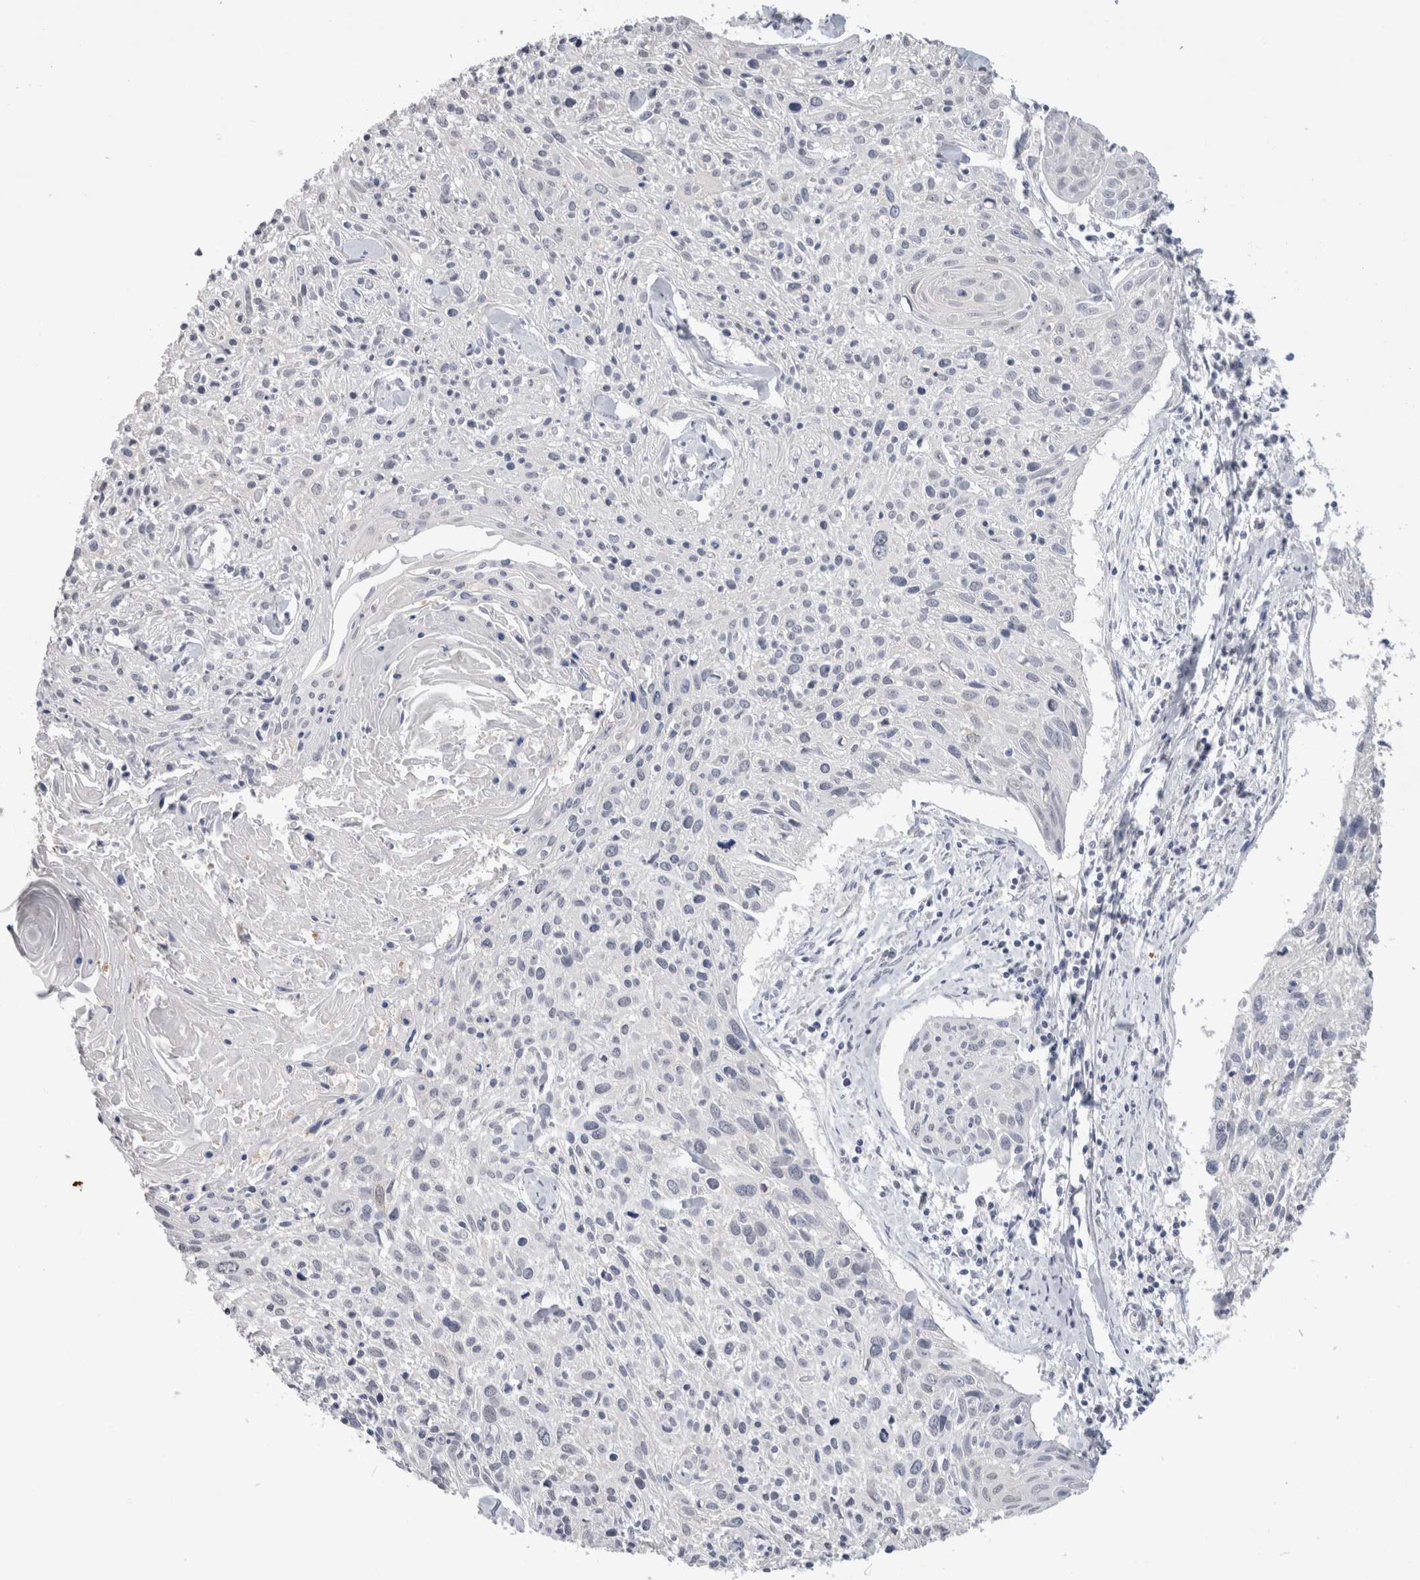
{"staining": {"intensity": "negative", "quantity": "none", "location": "none"}, "tissue": "cervical cancer", "cell_type": "Tumor cells", "image_type": "cancer", "snomed": [{"axis": "morphology", "description": "Squamous cell carcinoma, NOS"}, {"axis": "topography", "description": "Cervix"}], "caption": "Immunohistochemistry (IHC) photomicrograph of human squamous cell carcinoma (cervical) stained for a protein (brown), which displays no staining in tumor cells.", "gene": "TONSL", "patient": {"sex": "female", "age": 51}}